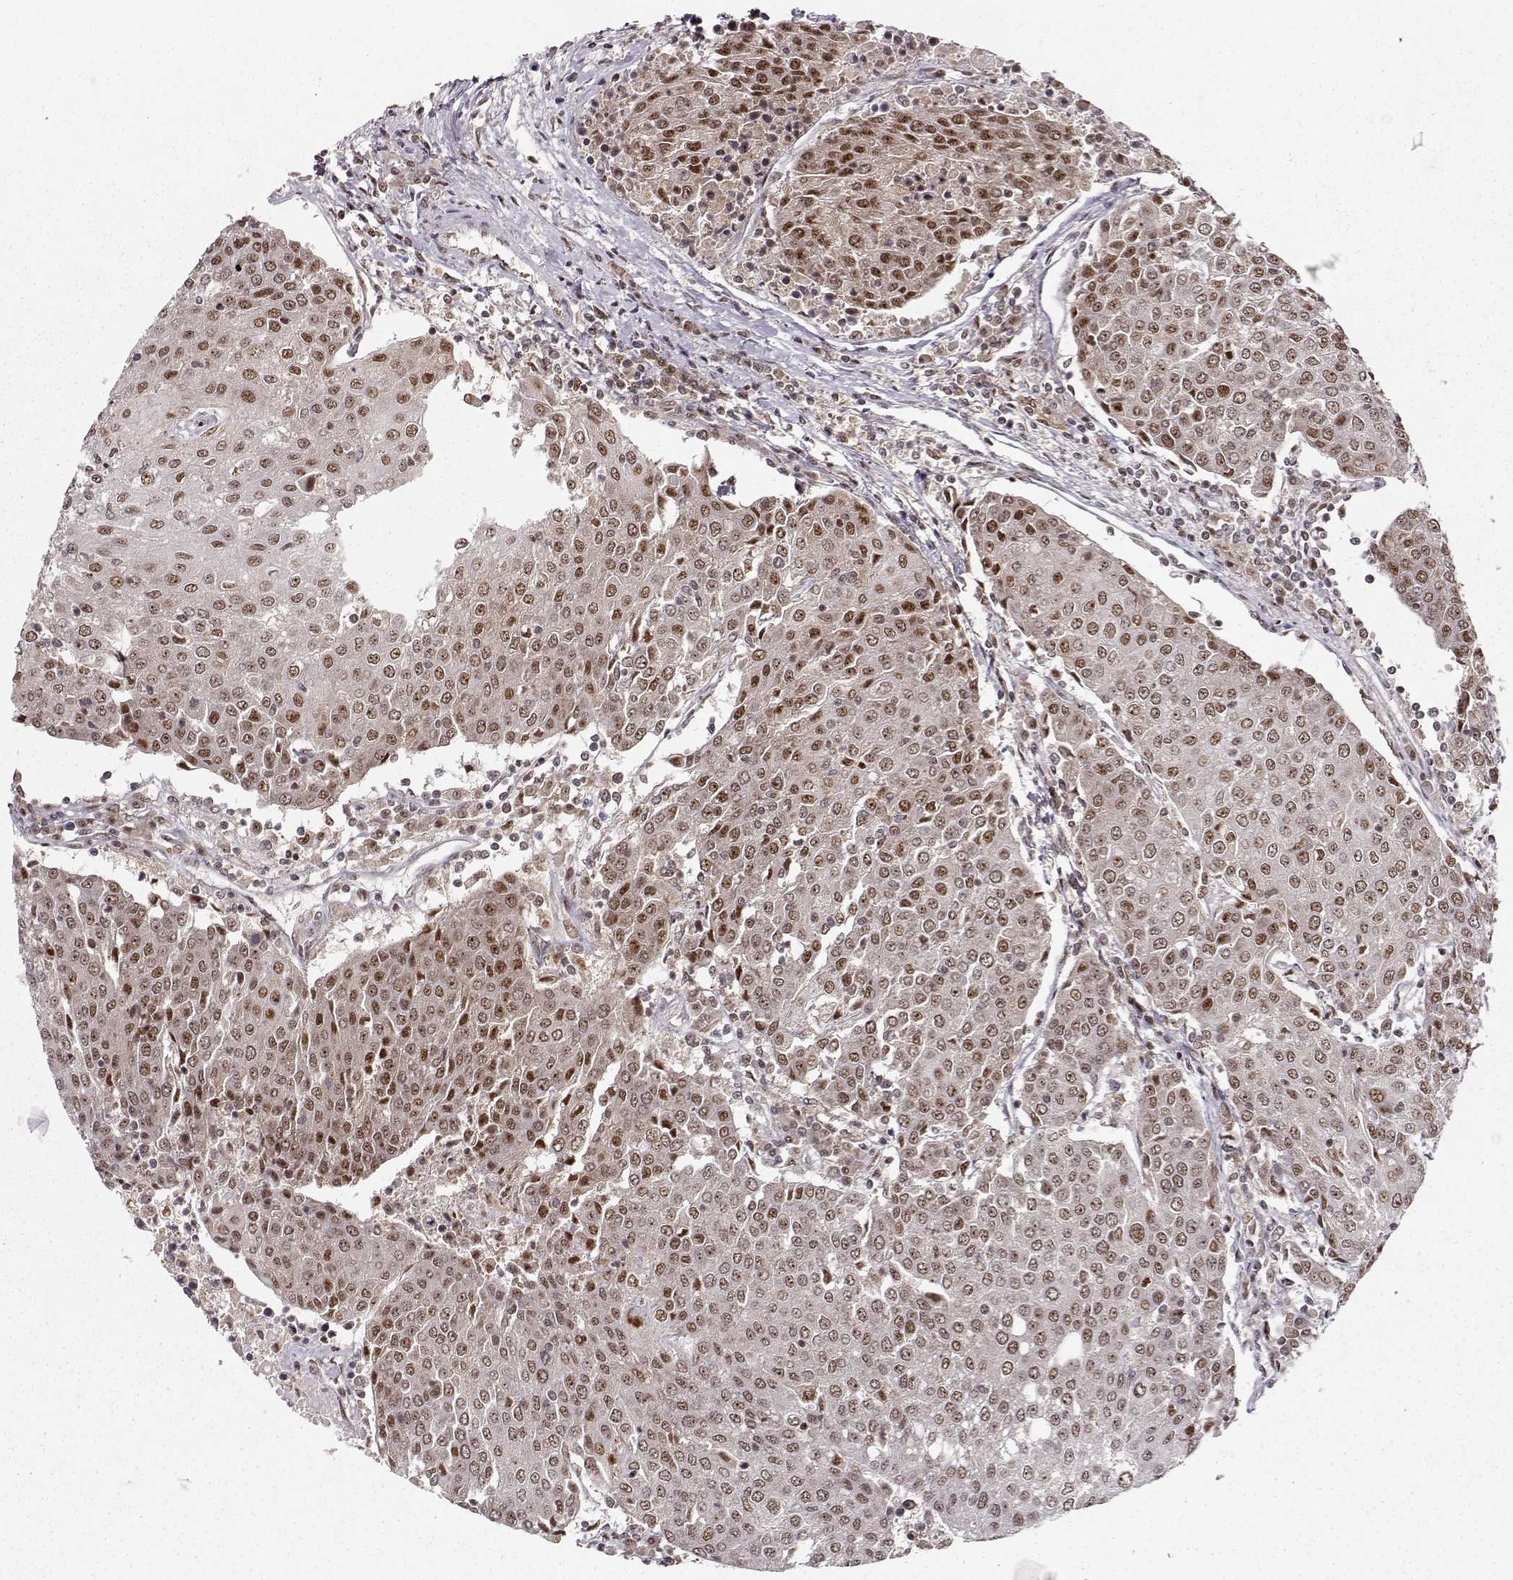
{"staining": {"intensity": "moderate", "quantity": ">75%", "location": "nuclear"}, "tissue": "urothelial cancer", "cell_type": "Tumor cells", "image_type": "cancer", "snomed": [{"axis": "morphology", "description": "Urothelial carcinoma, High grade"}, {"axis": "topography", "description": "Urinary bladder"}], "caption": "The immunohistochemical stain highlights moderate nuclear positivity in tumor cells of urothelial cancer tissue.", "gene": "CSNK2A1", "patient": {"sex": "female", "age": 85}}